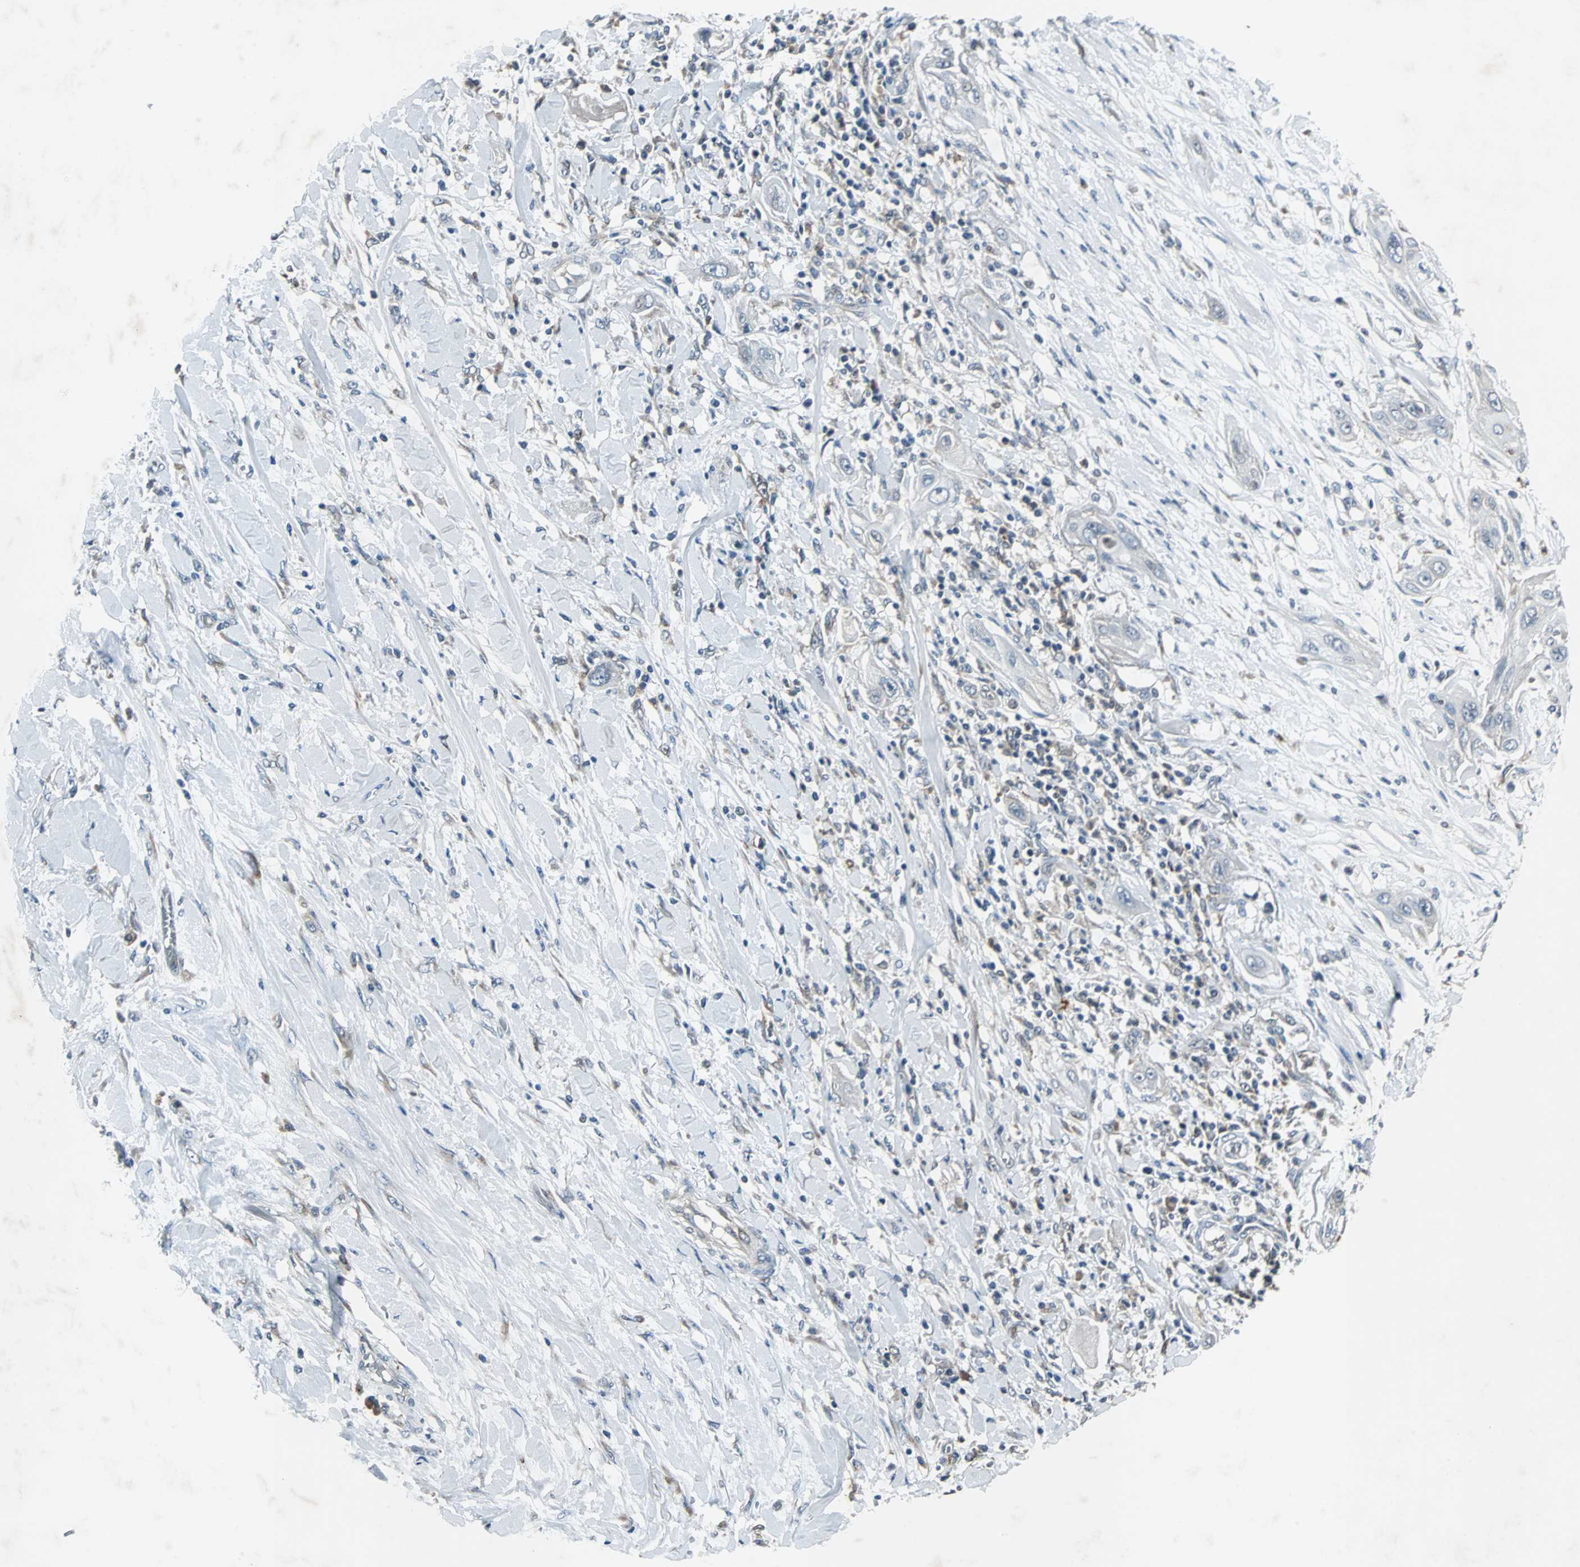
{"staining": {"intensity": "negative", "quantity": "none", "location": "none"}, "tissue": "lung cancer", "cell_type": "Tumor cells", "image_type": "cancer", "snomed": [{"axis": "morphology", "description": "Squamous cell carcinoma, NOS"}, {"axis": "topography", "description": "Lung"}], "caption": "An image of human lung cancer (squamous cell carcinoma) is negative for staining in tumor cells.", "gene": "SOS1", "patient": {"sex": "female", "age": 47}}